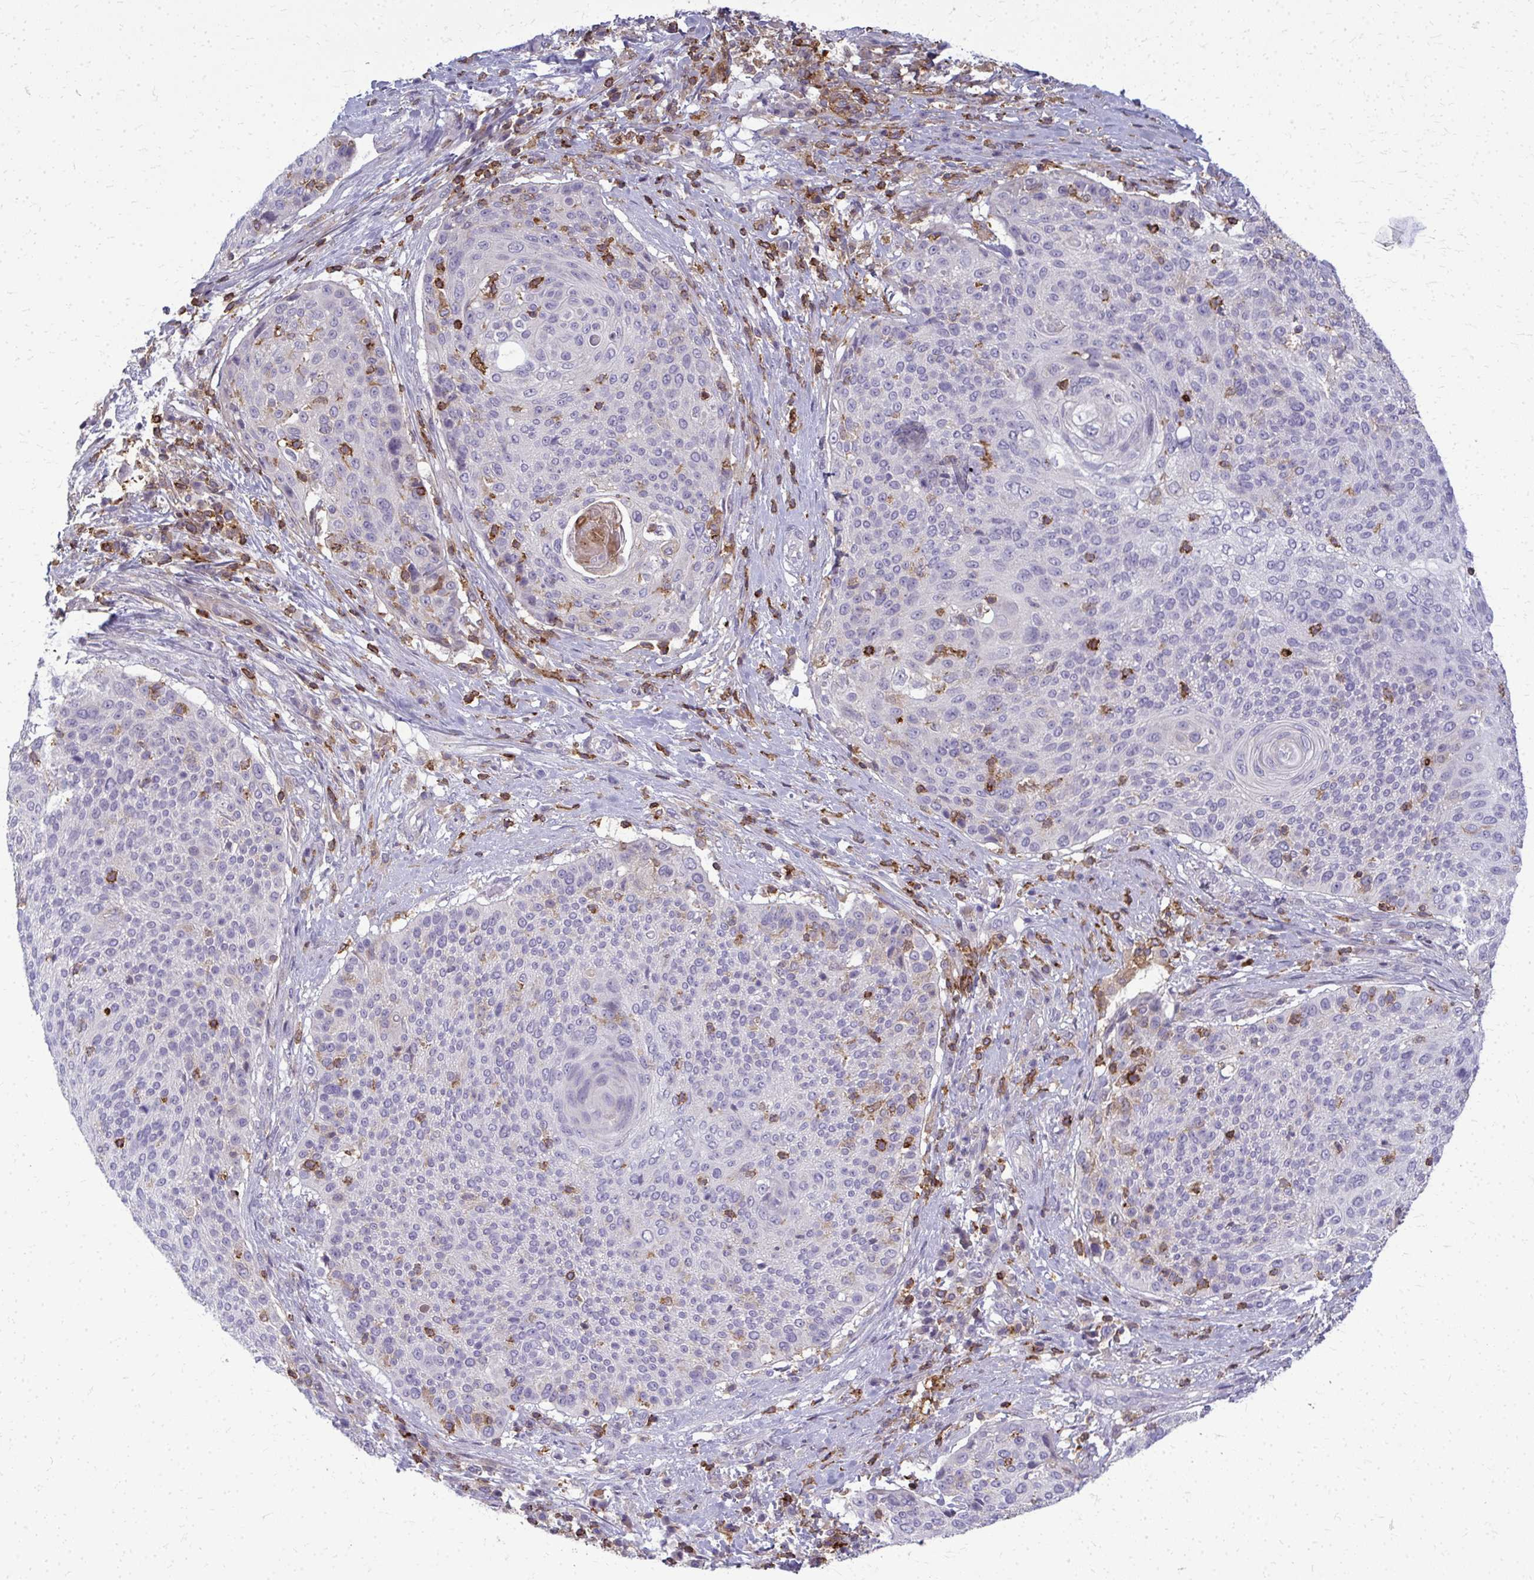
{"staining": {"intensity": "negative", "quantity": "none", "location": "none"}, "tissue": "cervical cancer", "cell_type": "Tumor cells", "image_type": "cancer", "snomed": [{"axis": "morphology", "description": "Squamous cell carcinoma, NOS"}, {"axis": "topography", "description": "Cervix"}], "caption": "Cervical cancer (squamous cell carcinoma) was stained to show a protein in brown. There is no significant positivity in tumor cells.", "gene": "AP5M1", "patient": {"sex": "female", "age": 31}}